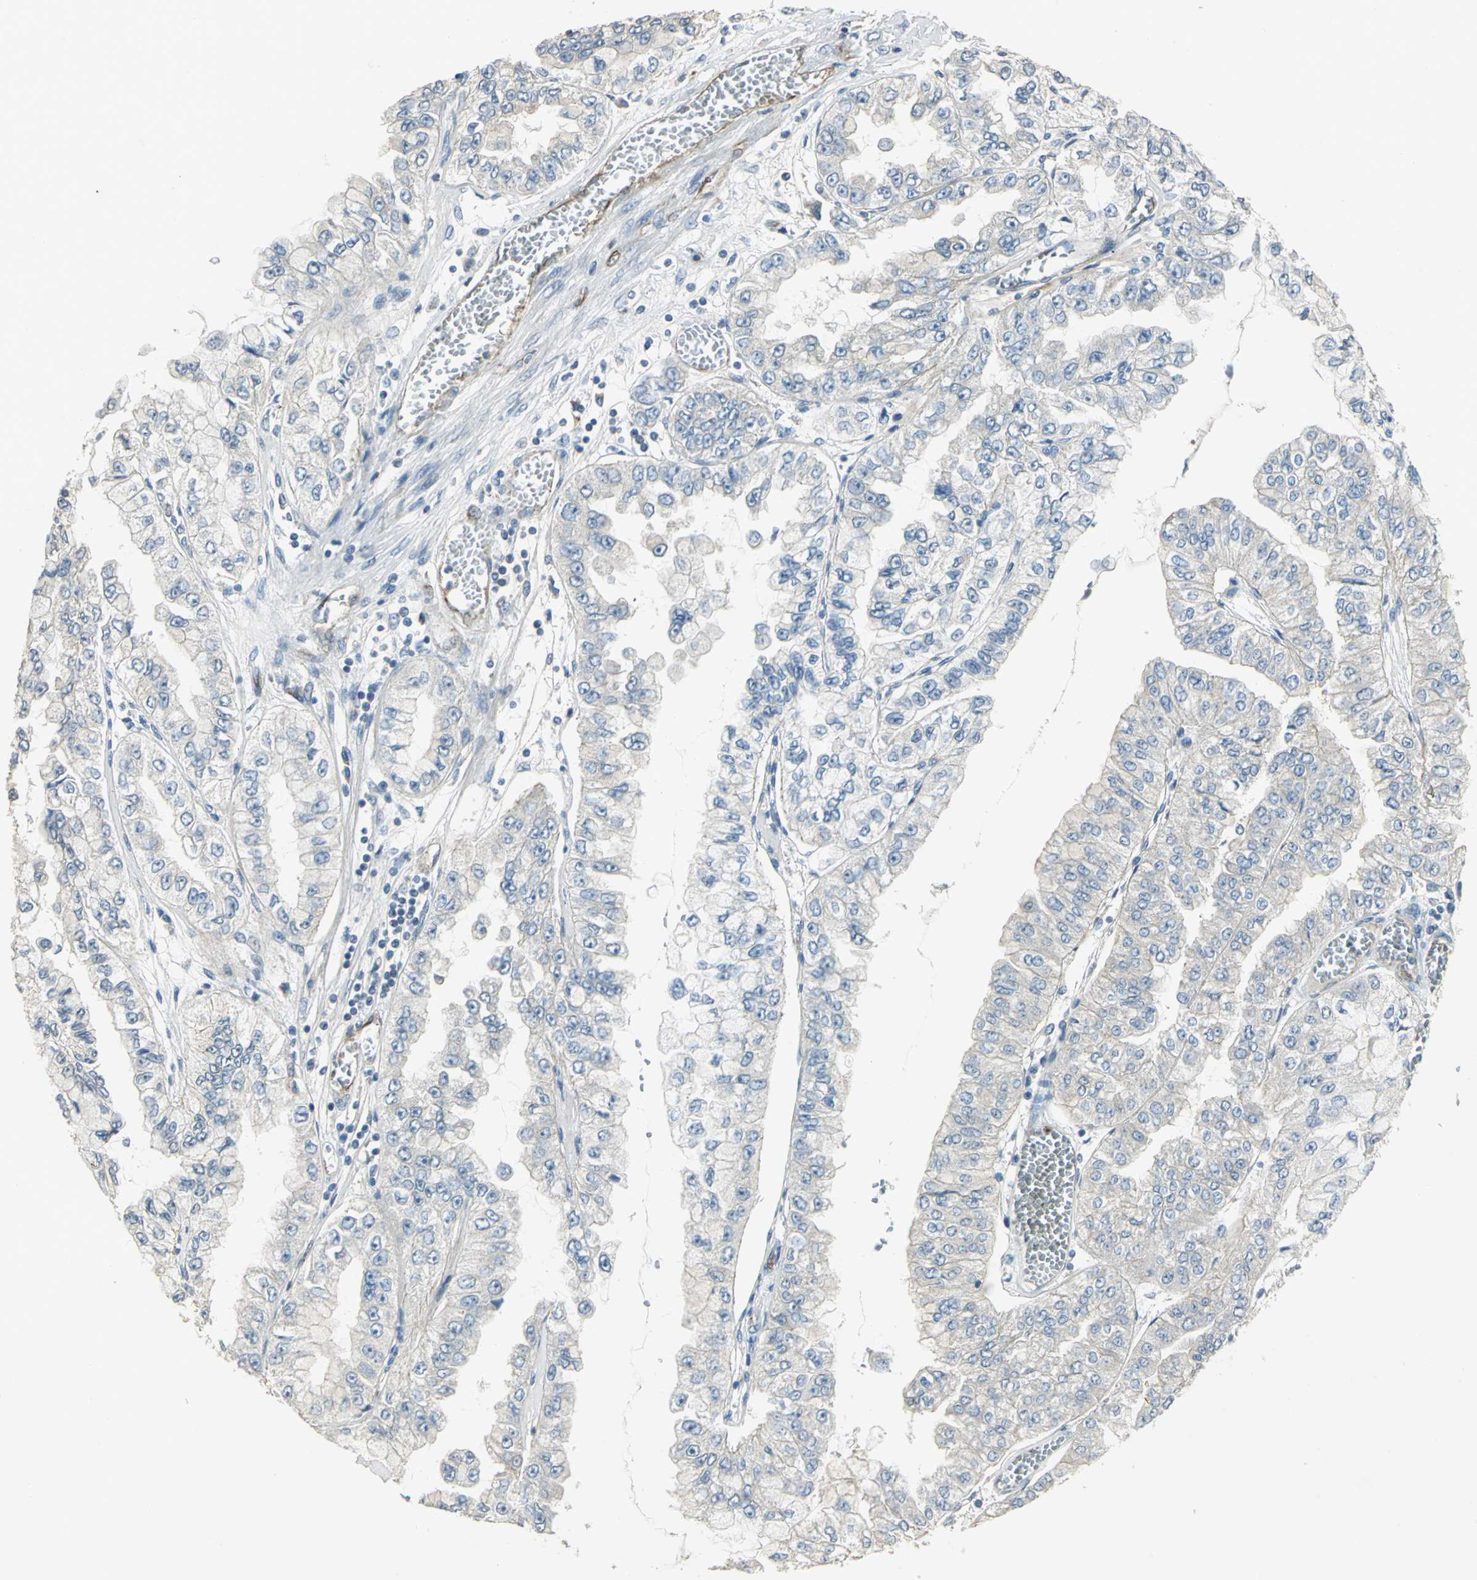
{"staining": {"intensity": "negative", "quantity": "none", "location": "none"}, "tissue": "liver cancer", "cell_type": "Tumor cells", "image_type": "cancer", "snomed": [{"axis": "morphology", "description": "Cholangiocarcinoma"}, {"axis": "topography", "description": "Liver"}], "caption": "The immunohistochemistry (IHC) photomicrograph has no significant positivity in tumor cells of cholangiocarcinoma (liver) tissue.", "gene": "RAPGEF1", "patient": {"sex": "female", "age": 79}}